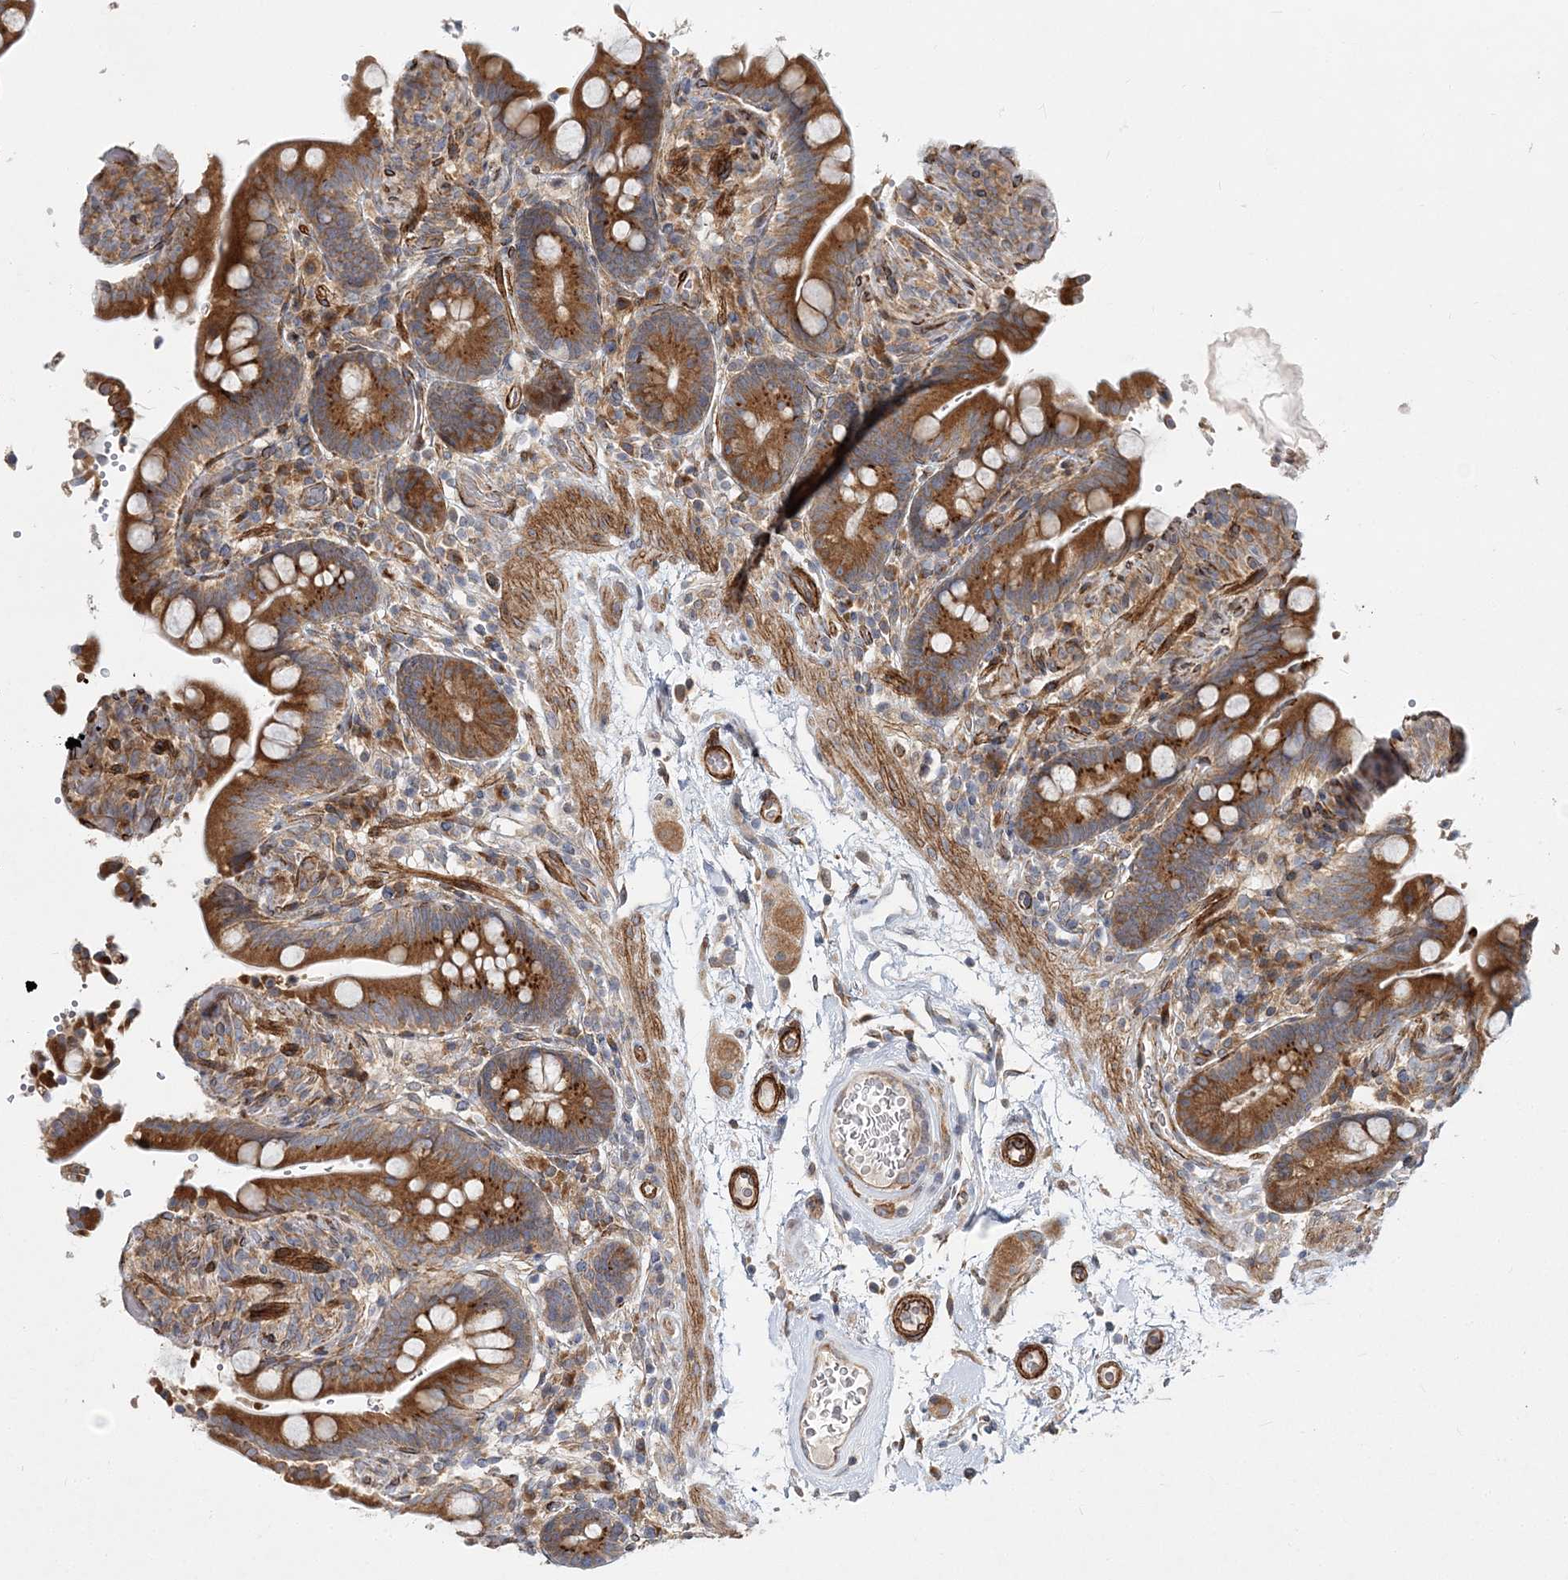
{"staining": {"intensity": "moderate", "quantity": ">75%", "location": "cytoplasmic/membranous"}, "tissue": "colon", "cell_type": "Endothelial cells", "image_type": "normal", "snomed": [{"axis": "morphology", "description": "Normal tissue, NOS"}, {"axis": "topography", "description": "Smooth muscle"}, {"axis": "topography", "description": "Colon"}], "caption": "Protein staining of benign colon exhibits moderate cytoplasmic/membranous expression in approximately >75% of endothelial cells.", "gene": "NBAS", "patient": {"sex": "male", "age": 73}}